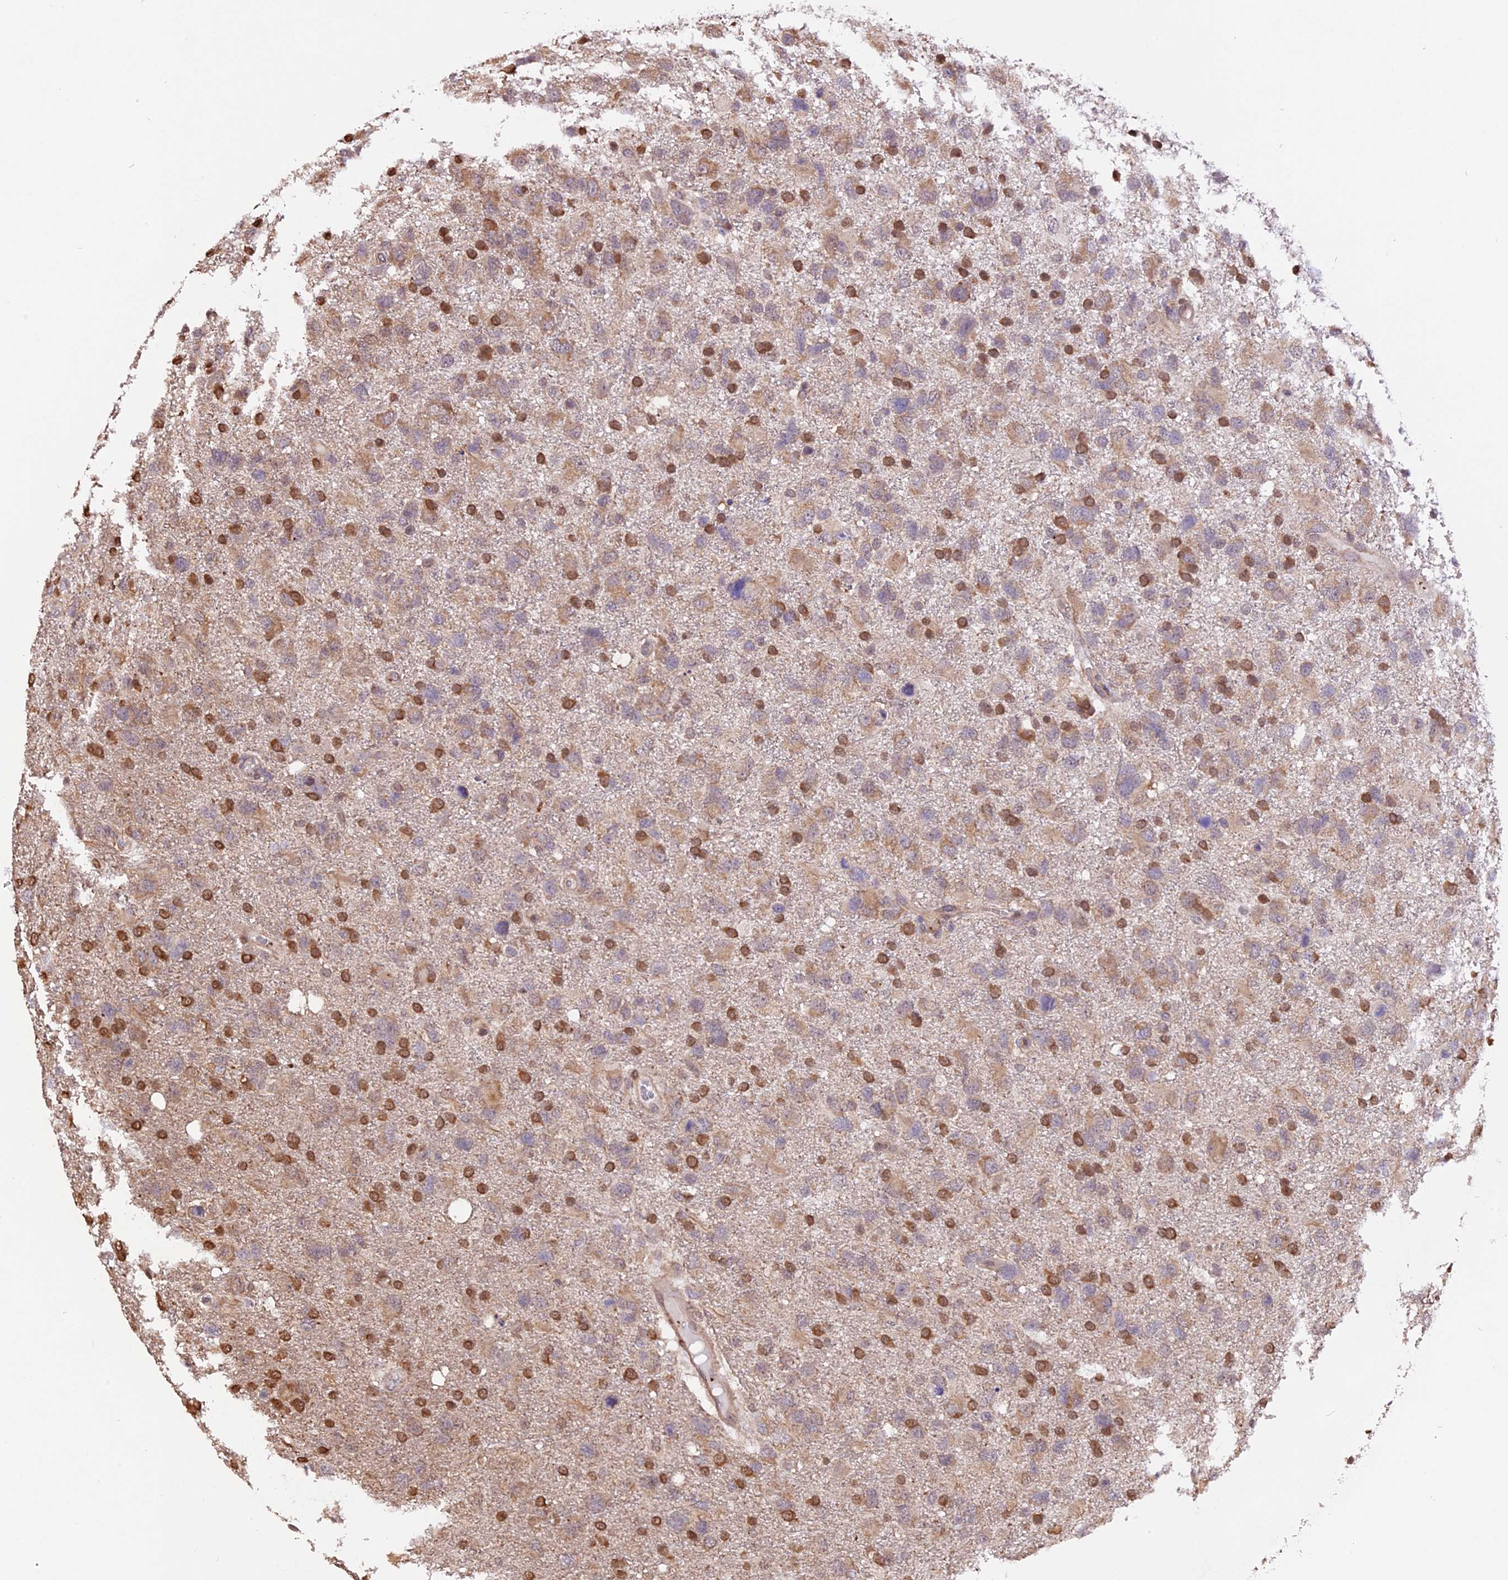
{"staining": {"intensity": "moderate", "quantity": "25%-75%", "location": "cytoplasmic/membranous,nuclear"}, "tissue": "glioma", "cell_type": "Tumor cells", "image_type": "cancer", "snomed": [{"axis": "morphology", "description": "Glioma, malignant, High grade"}, {"axis": "topography", "description": "Brain"}], "caption": "A brown stain labels moderate cytoplasmic/membranous and nuclear staining of a protein in human glioma tumor cells.", "gene": "HERPUD1", "patient": {"sex": "male", "age": 61}}